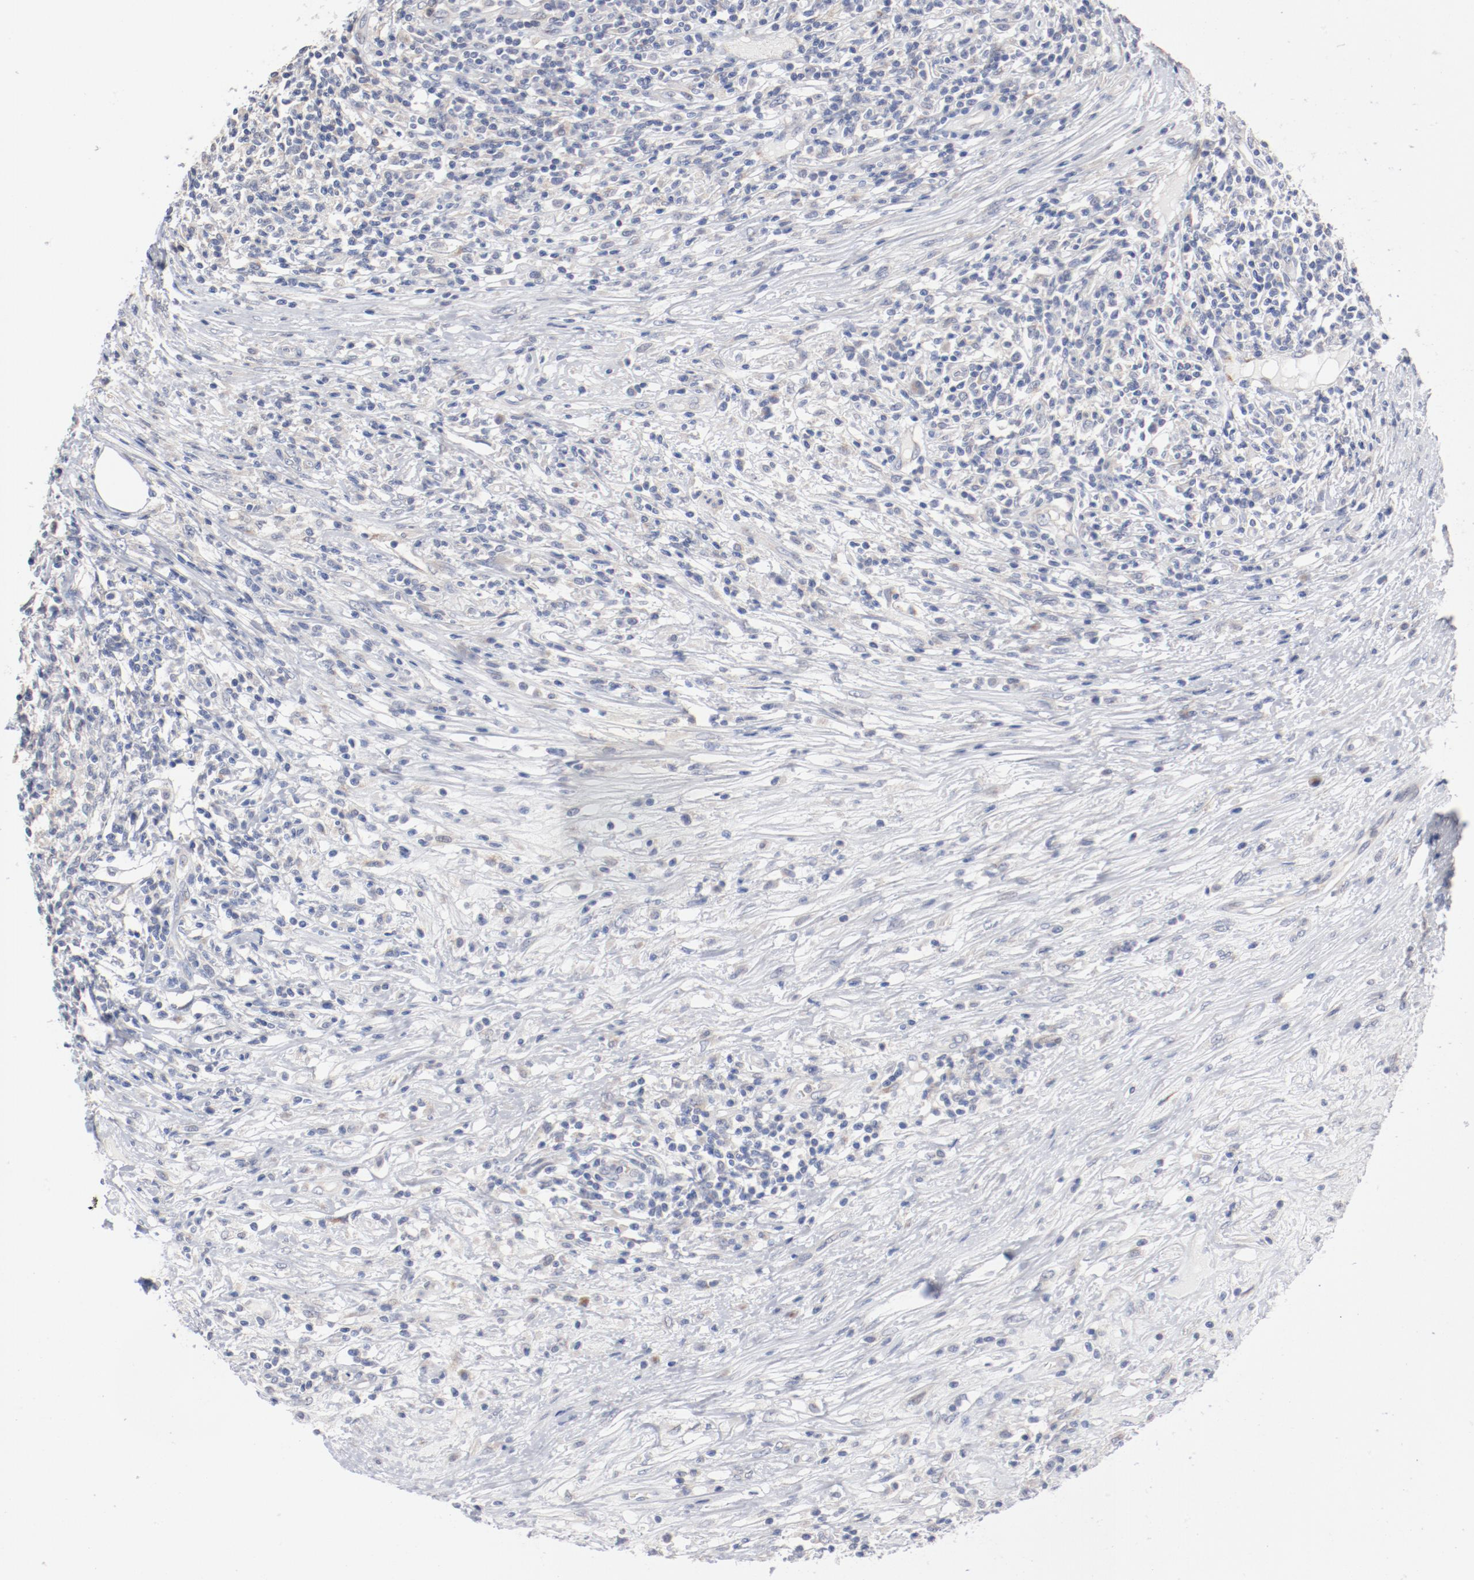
{"staining": {"intensity": "negative", "quantity": "none", "location": "none"}, "tissue": "lymphoma", "cell_type": "Tumor cells", "image_type": "cancer", "snomed": [{"axis": "morphology", "description": "Malignant lymphoma, non-Hodgkin's type, High grade"}, {"axis": "topography", "description": "Lymph node"}], "caption": "Tumor cells show no significant staining in lymphoma.", "gene": "AK7", "patient": {"sex": "female", "age": 84}}